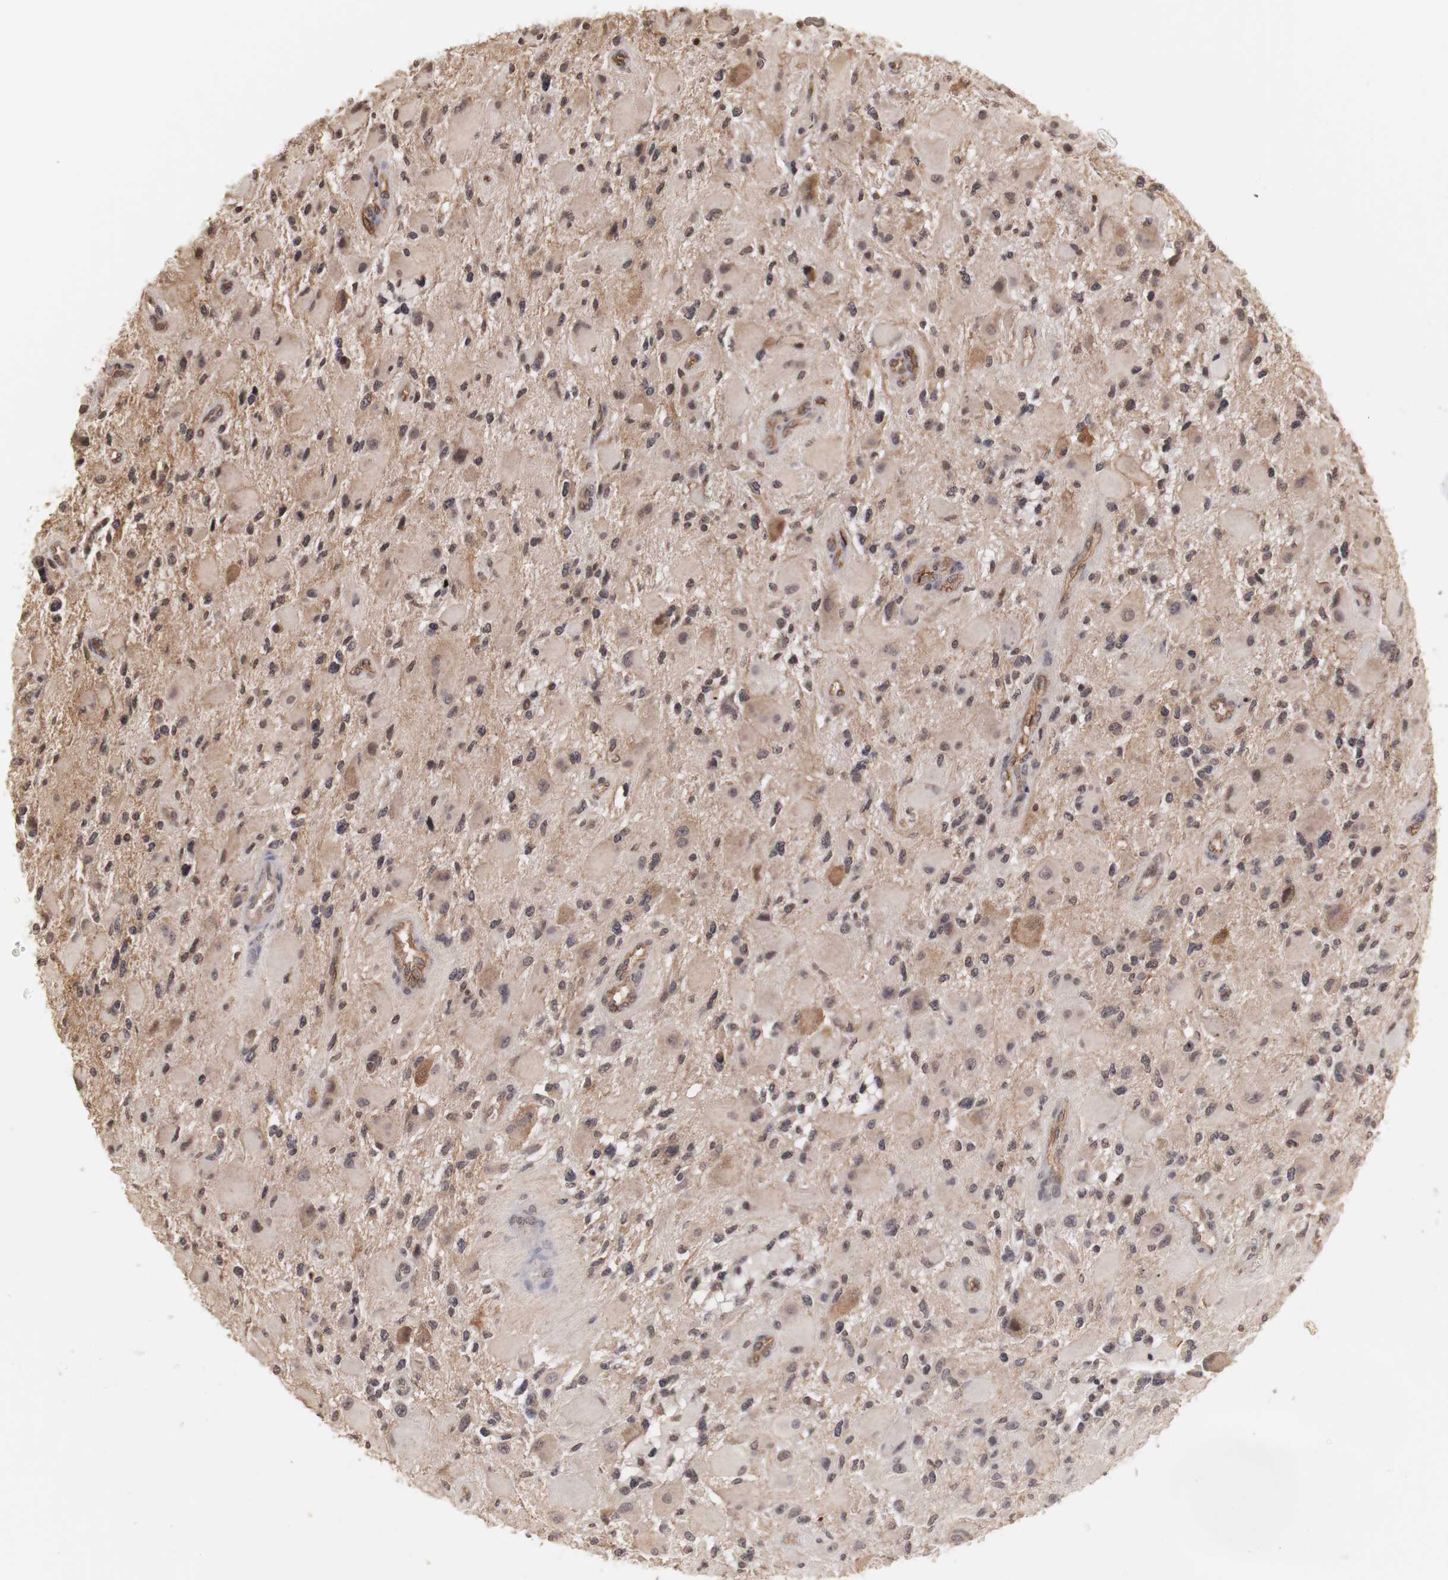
{"staining": {"intensity": "weak", "quantity": ">75%", "location": "cytoplasmic/membranous,nuclear"}, "tissue": "glioma", "cell_type": "Tumor cells", "image_type": "cancer", "snomed": [{"axis": "morphology", "description": "Glioma, malignant, High grade"}, {"axis": "topography", "description": "Brain"}], "caption": "There is low levels of weak cytoplasmic/membranous and nuclear expression in tumor cells of malignant glioma (high-grade), as demonstrated by immunohistochemical staining (brown color).", "gene": "PLEKHA1", "patient": {"sex": "female", "age": 60}}